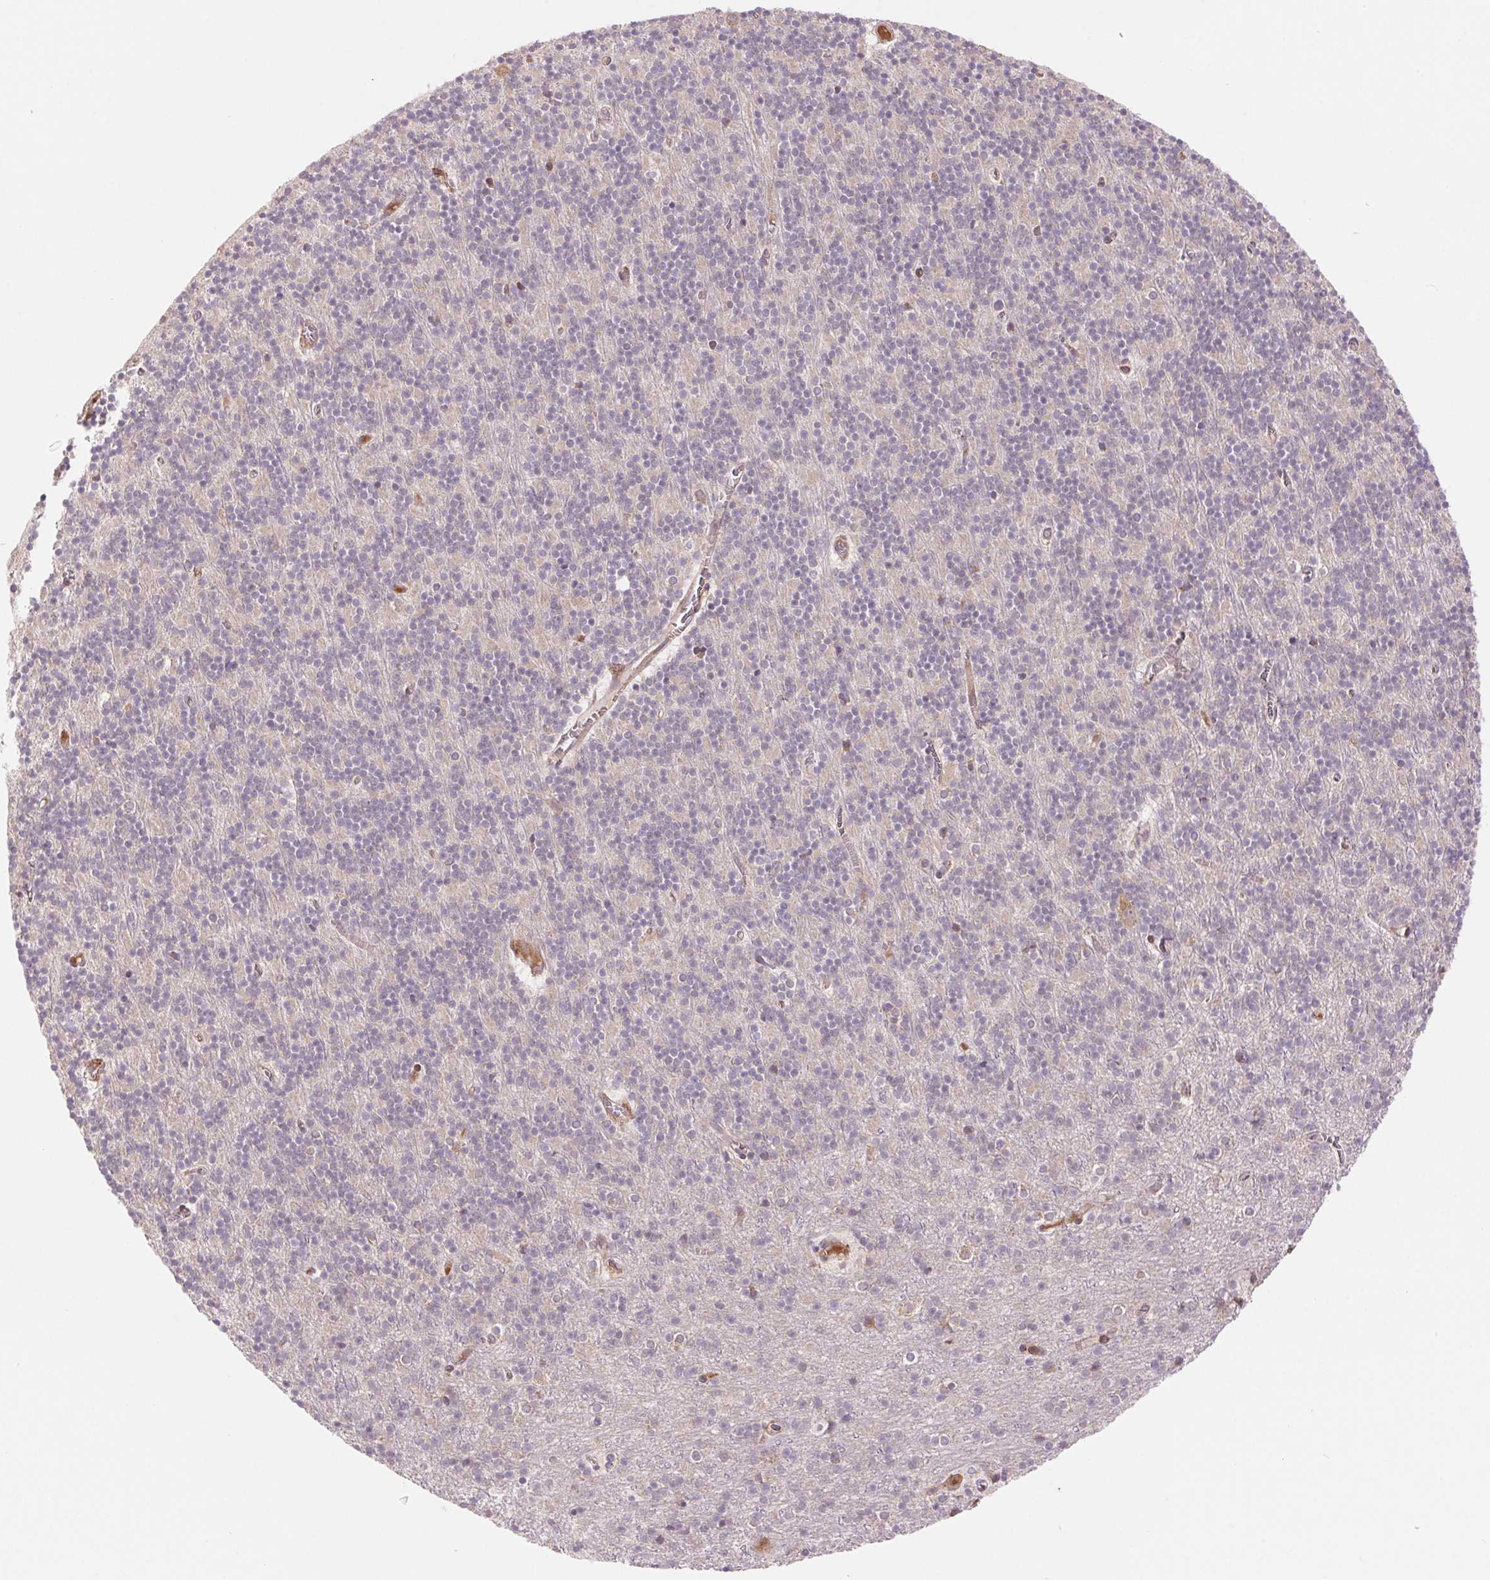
{"staining": {"intensity": "negative", "quantity": "none", "location": "none"}, "tissue": "cerebellum", "cell_type": "Cells in granular layer", "image_type": "normal", "snomed": [{"axis": "morphology", "description": "Normal tissue, NOS"}, {"axis": "topography", "description": "Cerebellum"}], "caption": "The IHC image has no significant positivity in cells in granular layer of cerebellum. The staining was performed using DAB to visualize the protein expression in brown, while the nuclei were stained in blue with hematoxylin (Magnification: 20x).", "gene": "KLHL20", "patient": {"sex": "male", "age": 70}}